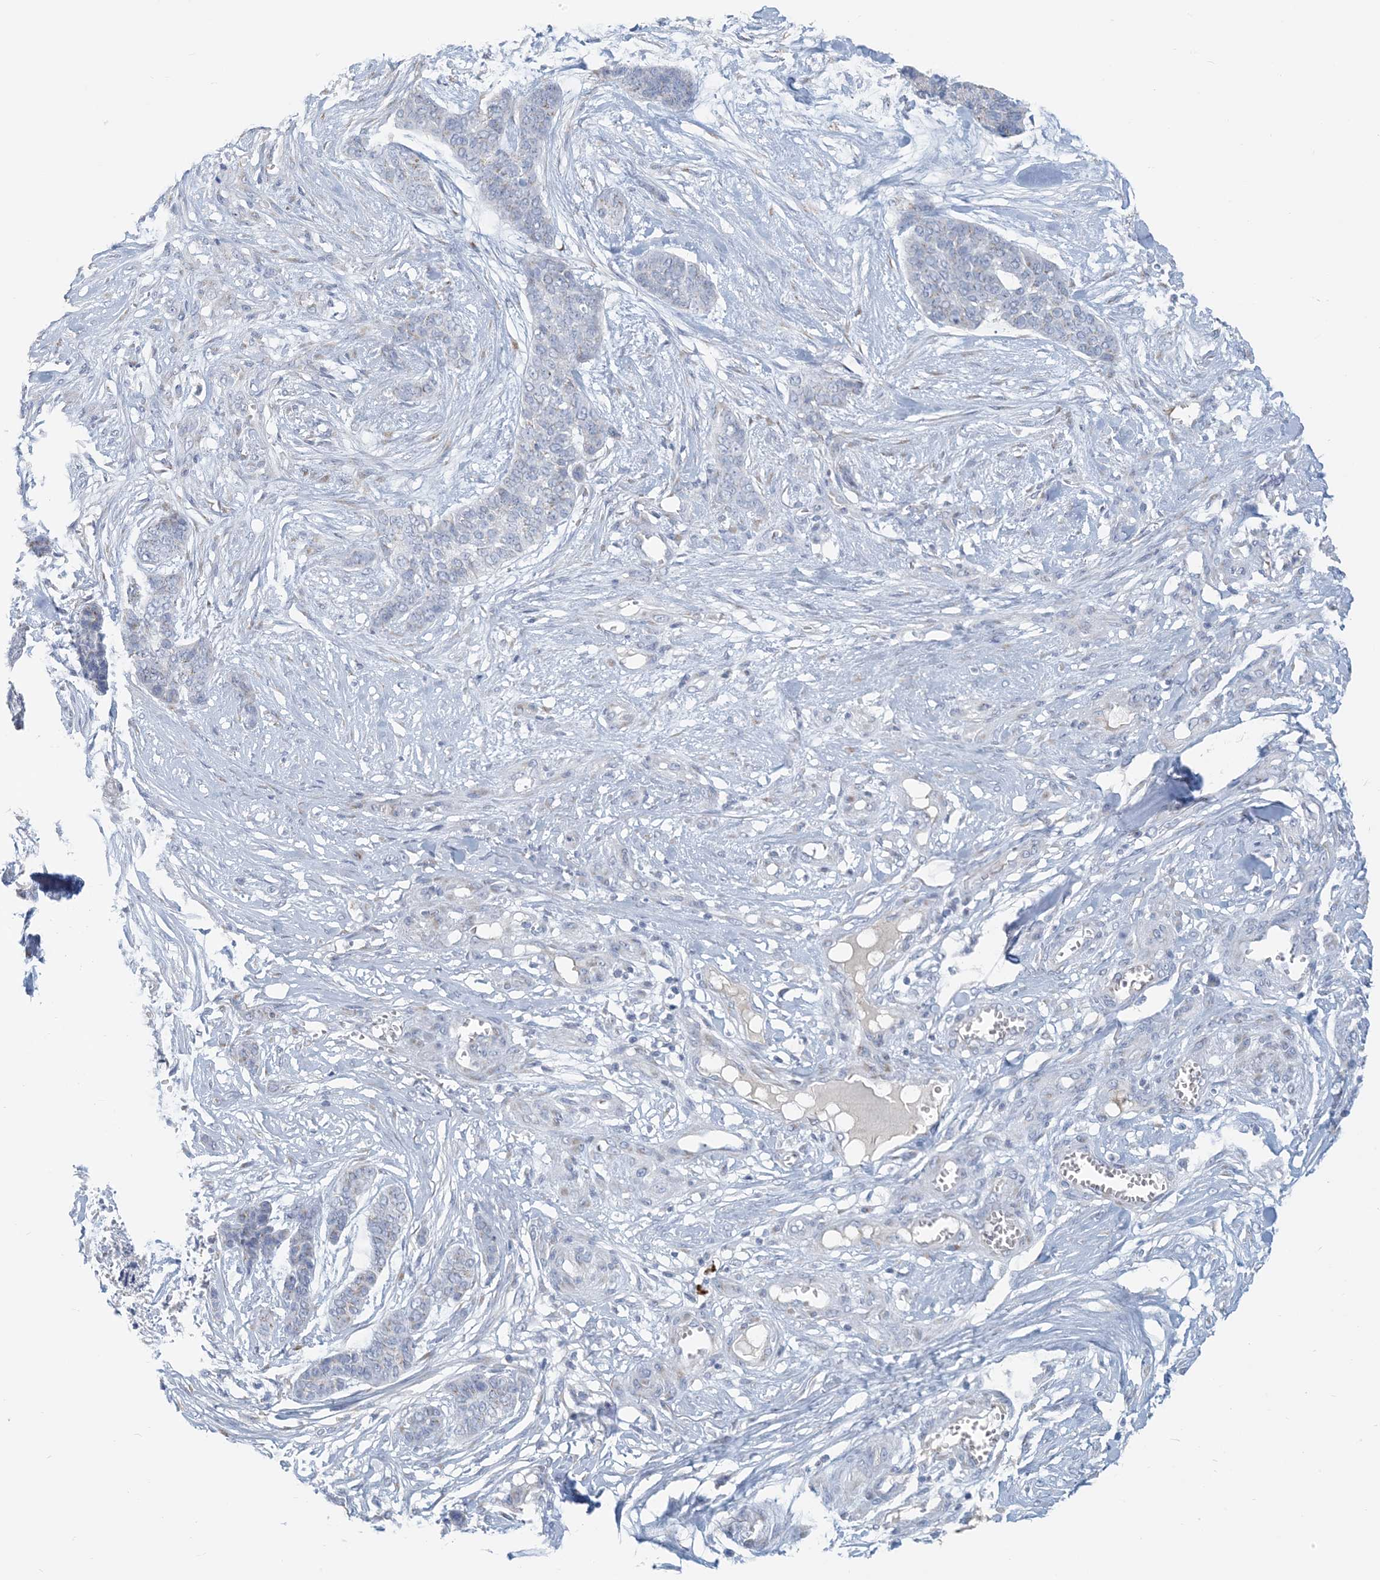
{"staining": {"intensity": "negative", "quantity": "none", "location": "none"}, "tissue": "skin cancer", "cell_type": "Tumor cells", "image_type": "cancer", "snomed": [{"axis": "morphology", "description": "Basal cell carcinoma"}, {"axis": "topography", "description": "Skin"}], "caption": "Immunohistochemistry (IHC) of human skin basal cell carcinoma demonstrates no staining in tumor cells. (Brightfield microscopy of DAB (3,3'-diaminobenzidine) IHC at high magnification).", "gene": "SCML1", "patient": {"sex": "female", "age": 64}}